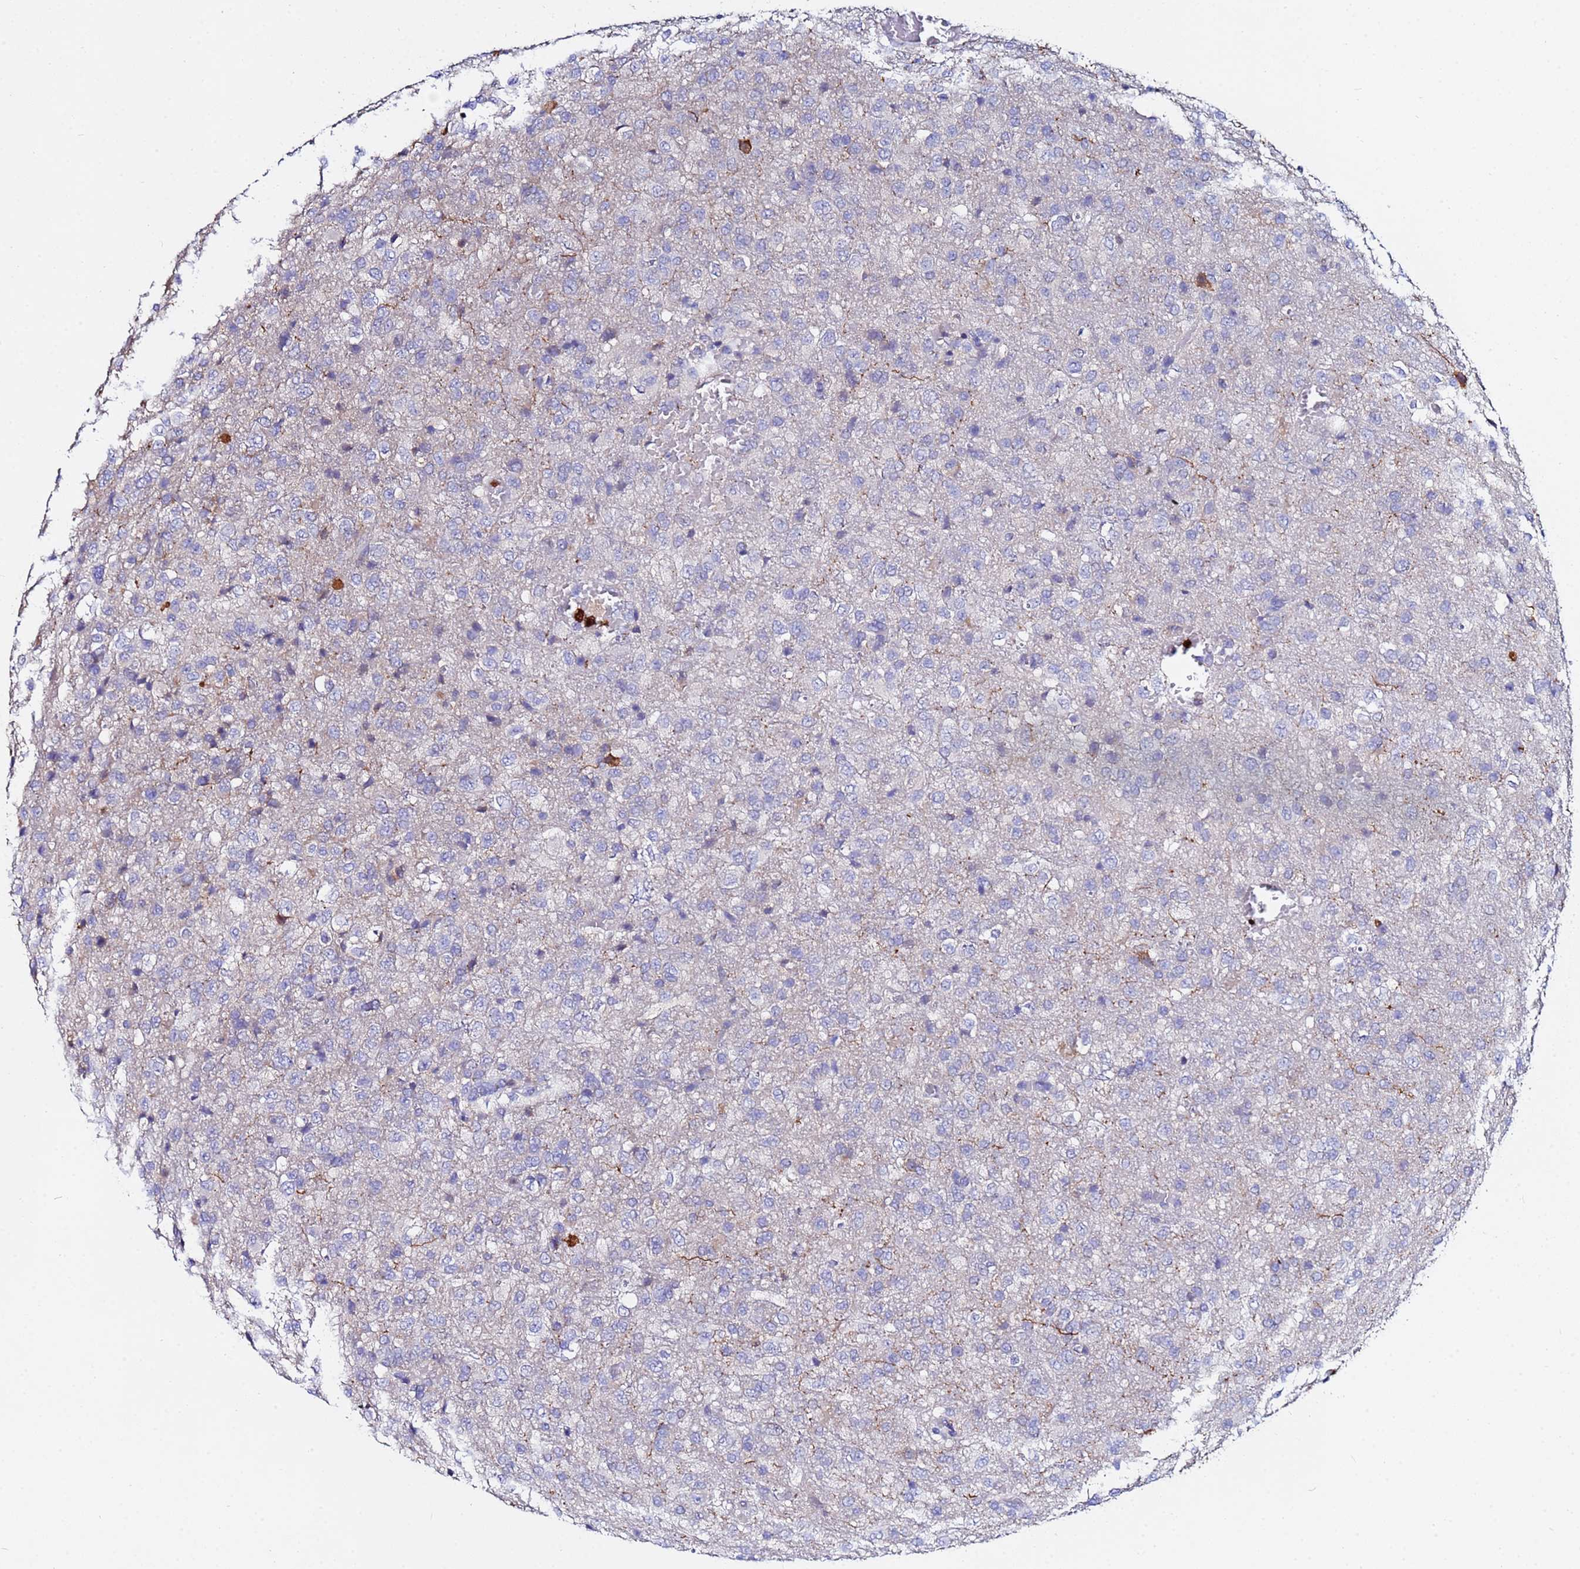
{"staining": {"intensity": "negative", "quantity": "none", "location": "none"}, "tissue": "glioma", "cell_type": "Tumor cells", "image_type": "cancer", "snomed": [{"axis": "morphology", "description": "Glioma, malignant, High grade"}, {"axis": "topography", "description": "Brain"}], "caption": "This micrograph is of glioma stained with IHC to label a protein in brown with the nuclei are counter-stained blue. There is no staining in tumor cells.", "gene": "TUBAL3", "patient": {"sex": "female", "age": 74}}